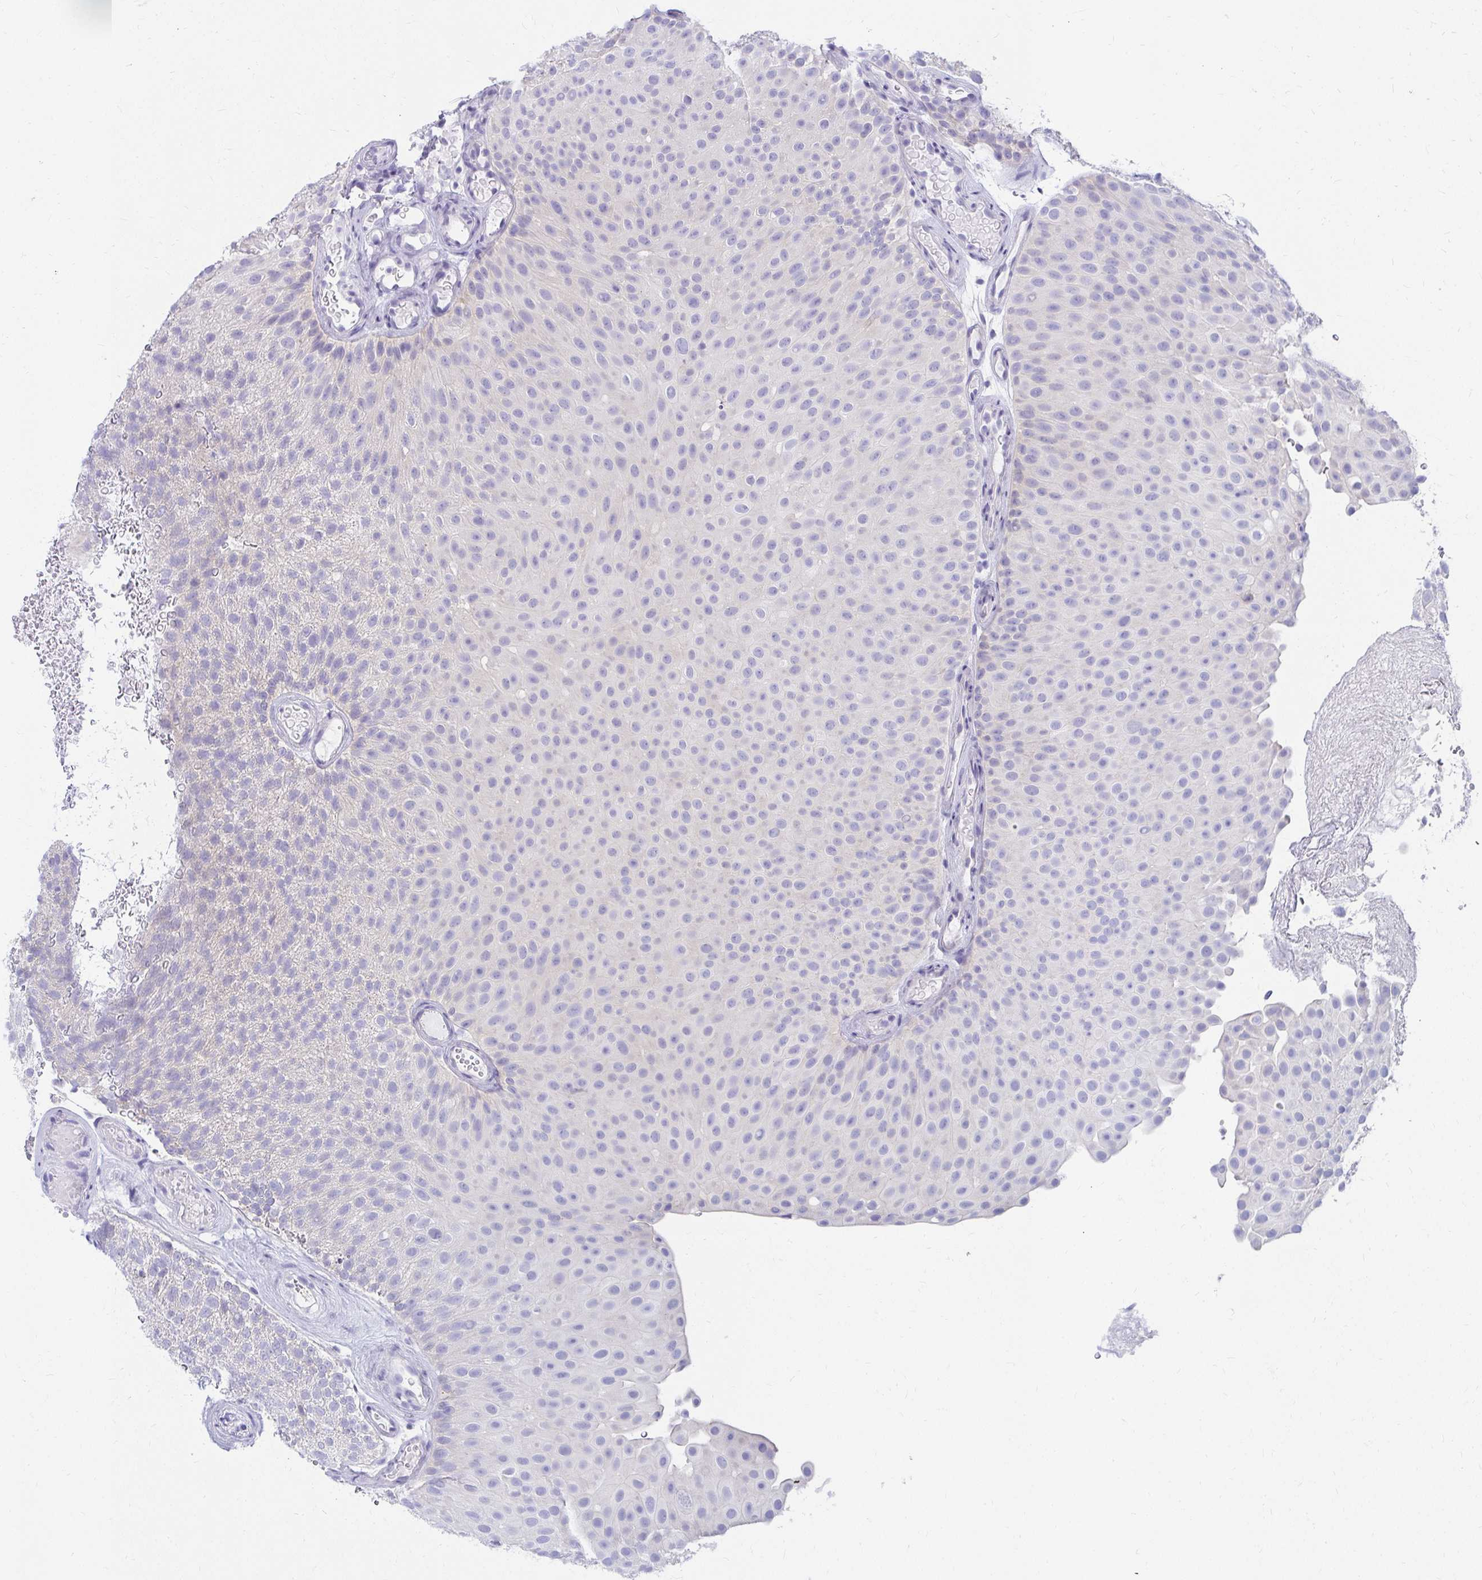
{"staining": {"intensity": "negative", "quantity": "none", "location": "none"}, "tissue": "urothelial cancer", "cell_type": "Tumor cells", "image_type": "cancer", "snomed": [{"axis": "morphology", "description": "Urothelial carcinoma, Low grade"}, {"axis": "topography", "description": "Urinary bladder"}], "caption": "The IHC image has no significant expression in tumor cells of urothelial cancer tissue.", "gene": "C19orf81", "patient": {"sex": "male", "age": 78}}